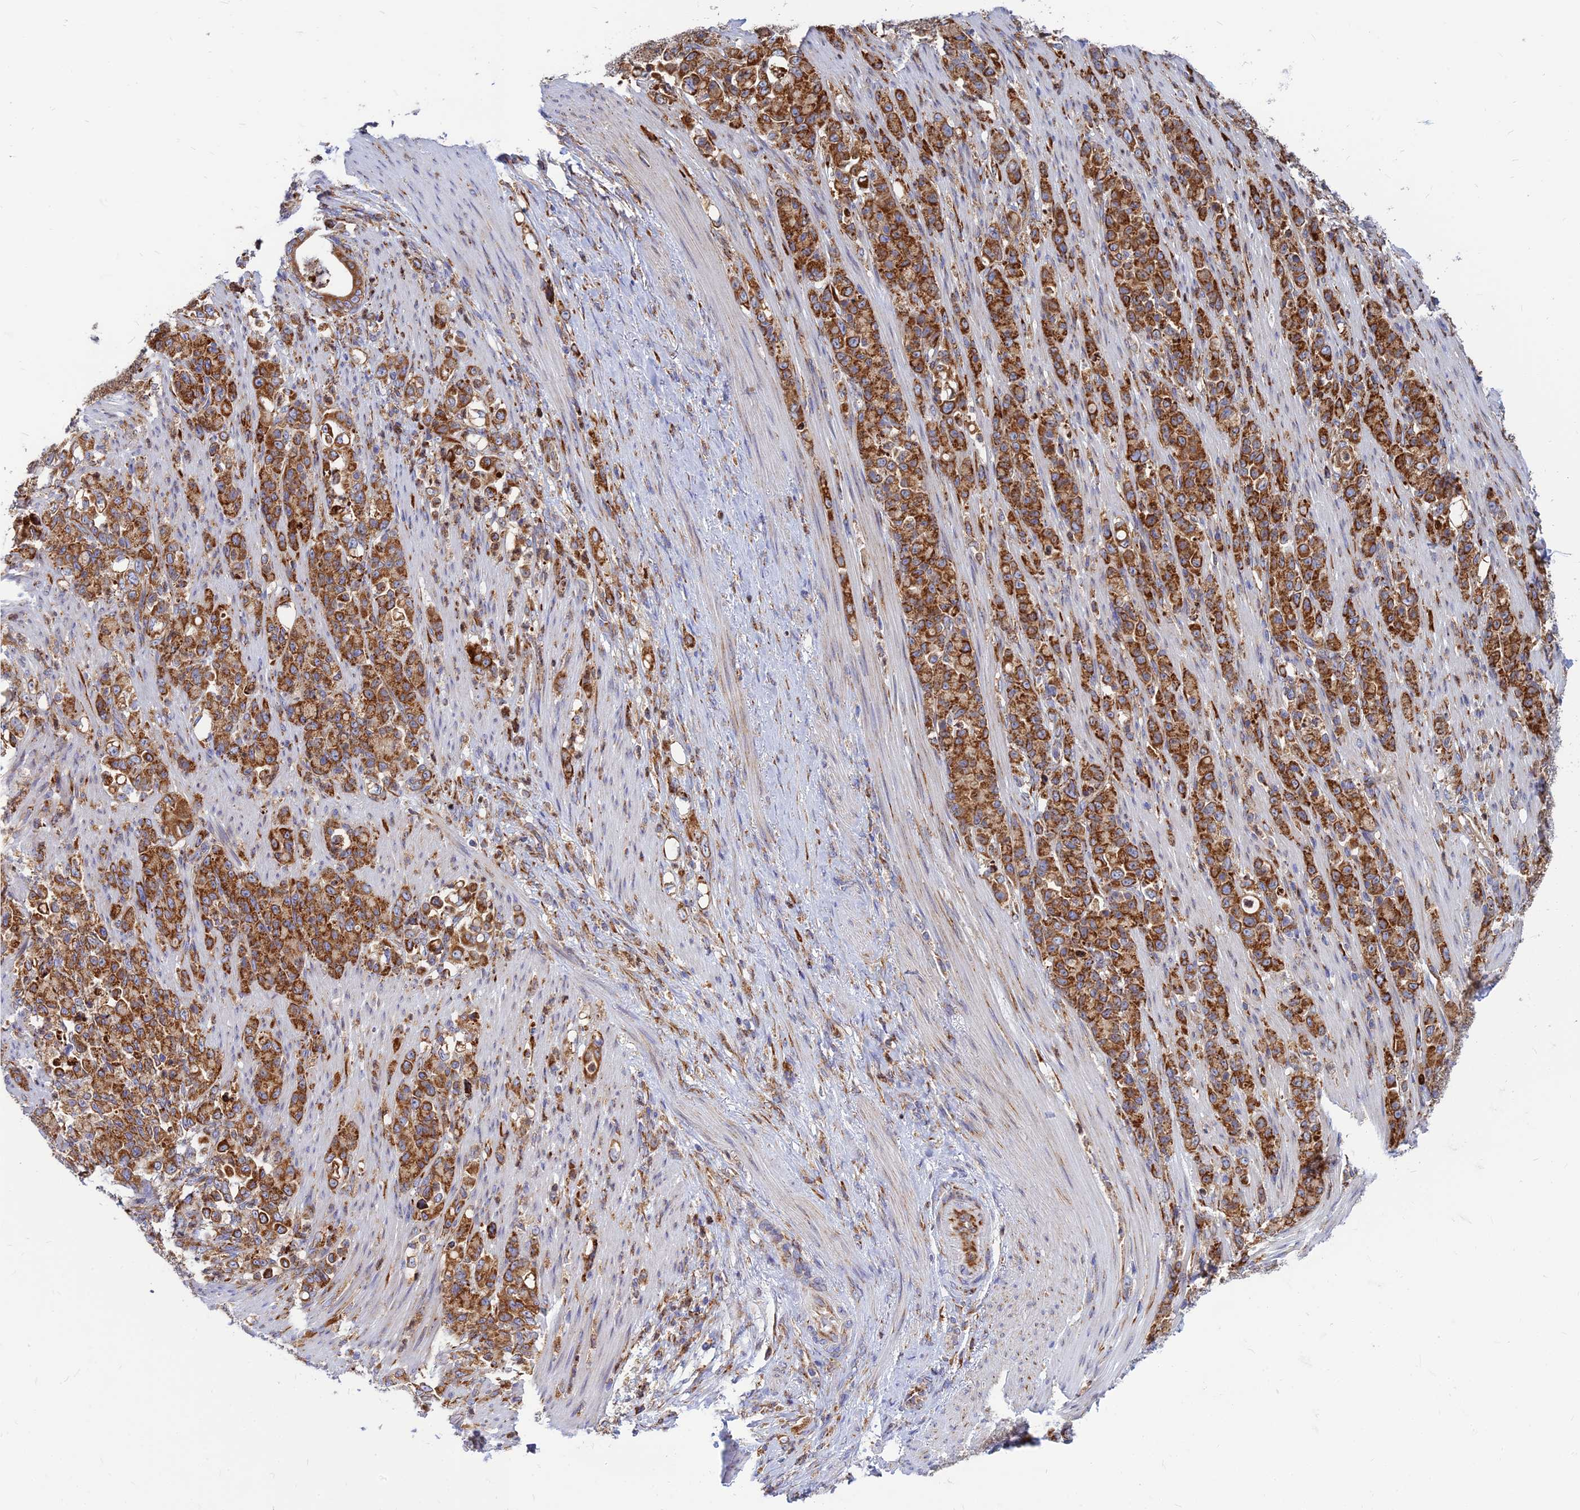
{"staining": {"intensity": "strong", "quantity": ">75%", "location": "cytoplasmic/membranous"}, "tissue": "stomach cancer", "cell_type": "Tumor cells", "image_type": "cancer", "snomed": [{"axis": "morphology", "description": "Normal tissue, NOS"}, {"axis": "morphology", "description": "Adenocarcinoma, NOS"}, {"axis": "topography", "description": "Stomach"}], "caption": "Strong cytoplasmic/membranous protein expression is appreciated in approximately >75% of tumor cells in stomach cancer (adenocarcinoma).", "gene": "CCT6B", "patient": {"sex": "female", "age": 79}}